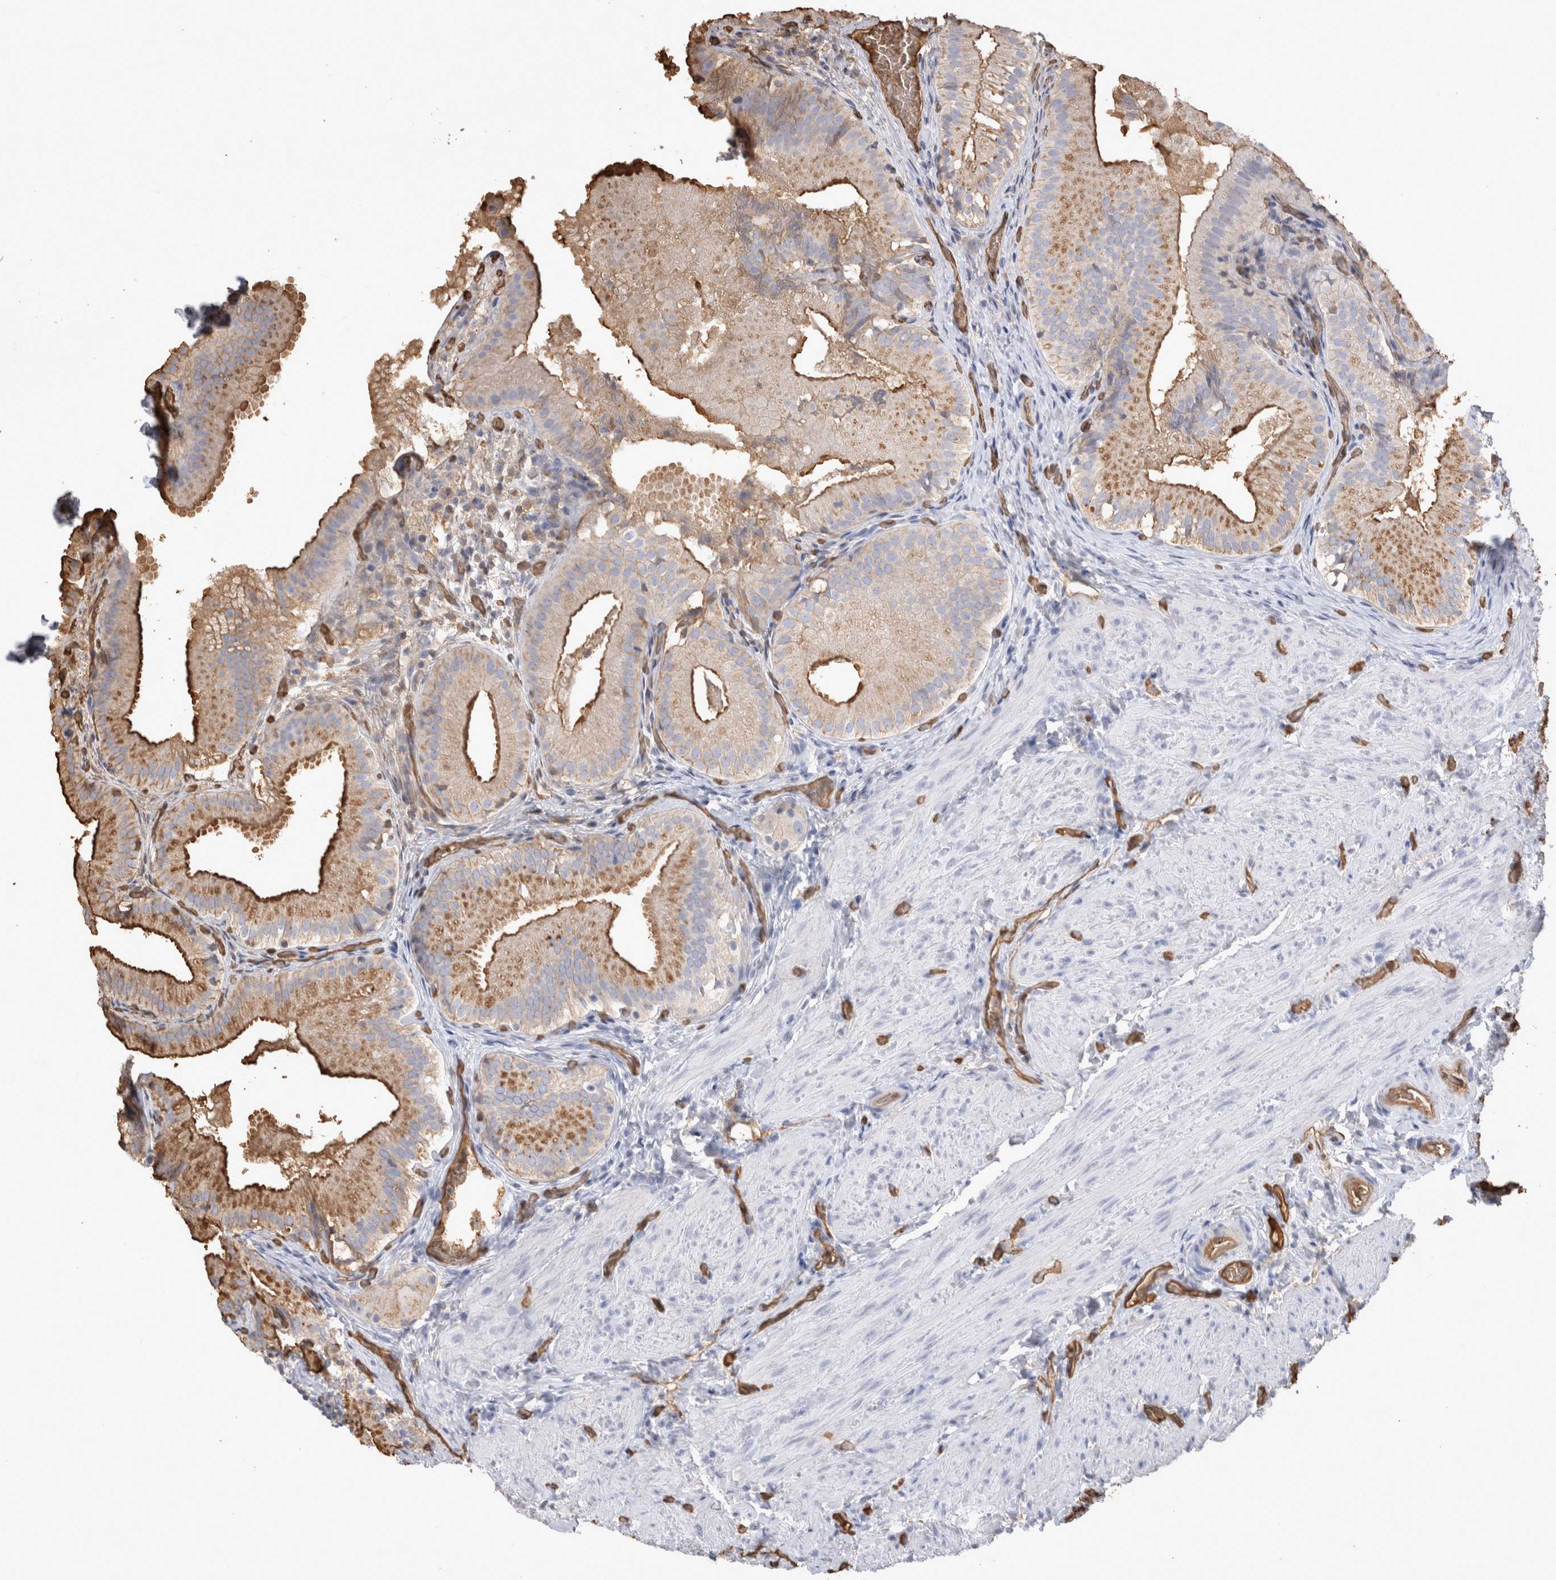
{"staining": {"intensity": "strong", "quantity": "<25%", "location": "cytoplasmic/membranous"}, "tissue": "gallbladder", "cell_type": "Glandular cells", "image_type": "normal", "snomed": [{"axis": "morphology", "description": "Normal tissue, NOS"}, {"axis": "topography", "description": "Gallbladder"}], "caption": "Strong cytoplasmic/membranous staining is identified in about <25% of glandular cells in unremarkable gallbladder. (IHC, brightfield microscopy, high magnification).", "gene": "IL17RC", "patient": {"sex": "female", "age": 30}}